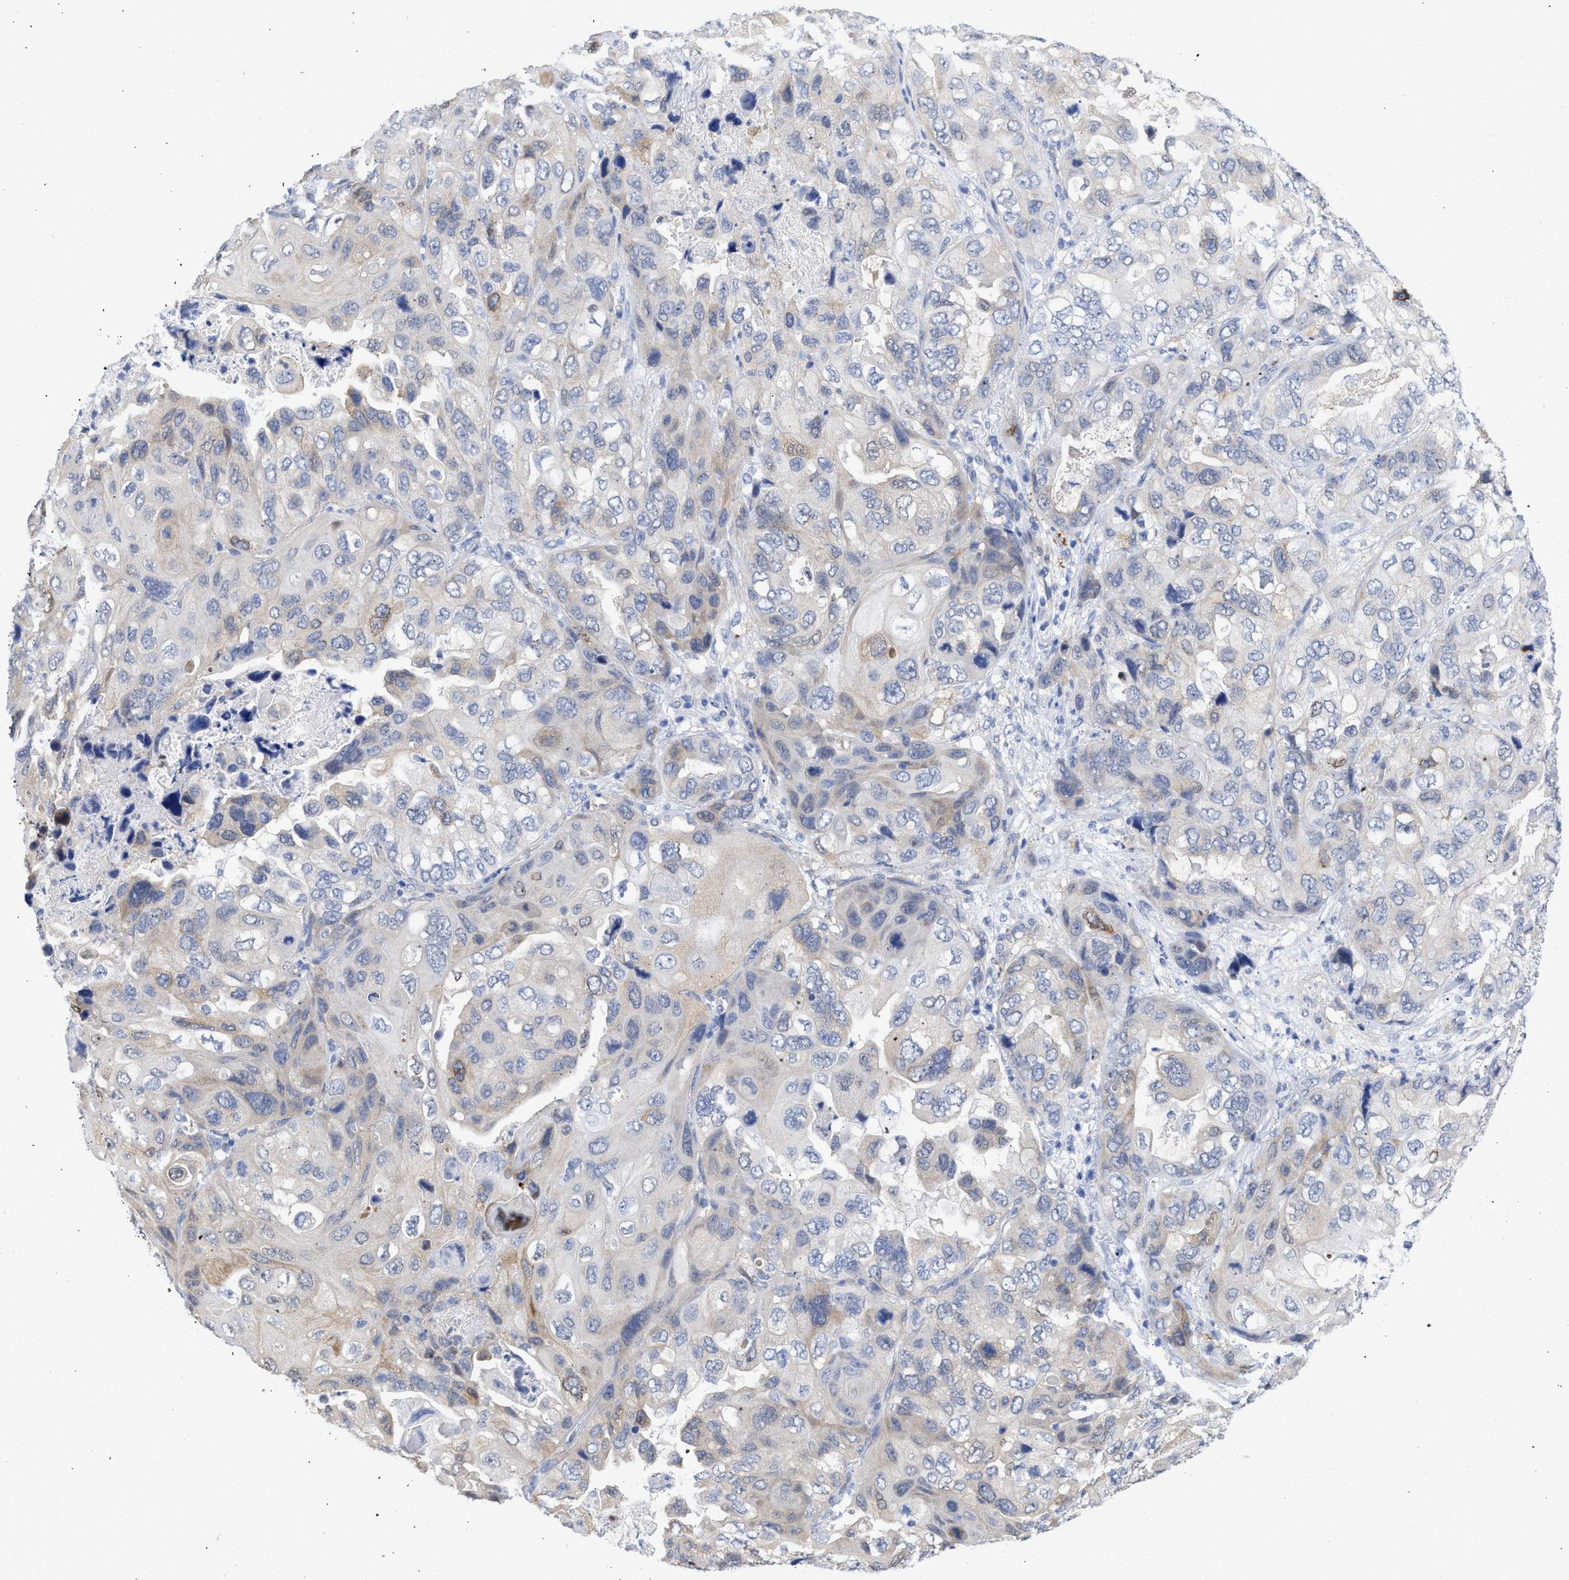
{"staining": {"intensity": "weak", "quantity": "25%-75%", "location": "cytoplasmic/membranous"}, "tissue": "lung cancer", "cell_type": "Tumor cells", "image_type": "cancer", "snomed": [{"axis": "morphology", "description": "Squamous cell carcinoma, NOS"}, {"axis": "topography", "description": "Lung"}], "caption": "Protein staining exhibits weak cytoplasmic/membranous positivity in about 25%-75% of tumor cells in lung cancer (squamous cell carcinoma). The staining is performed using DAB (3,3'-diaminobenzidine) brown chromogen to label protein expression. The nuclei are counter-stained blue using hematoxylin.", "gene": "THRA", "patient": {"sex": "female", "age": 73}}